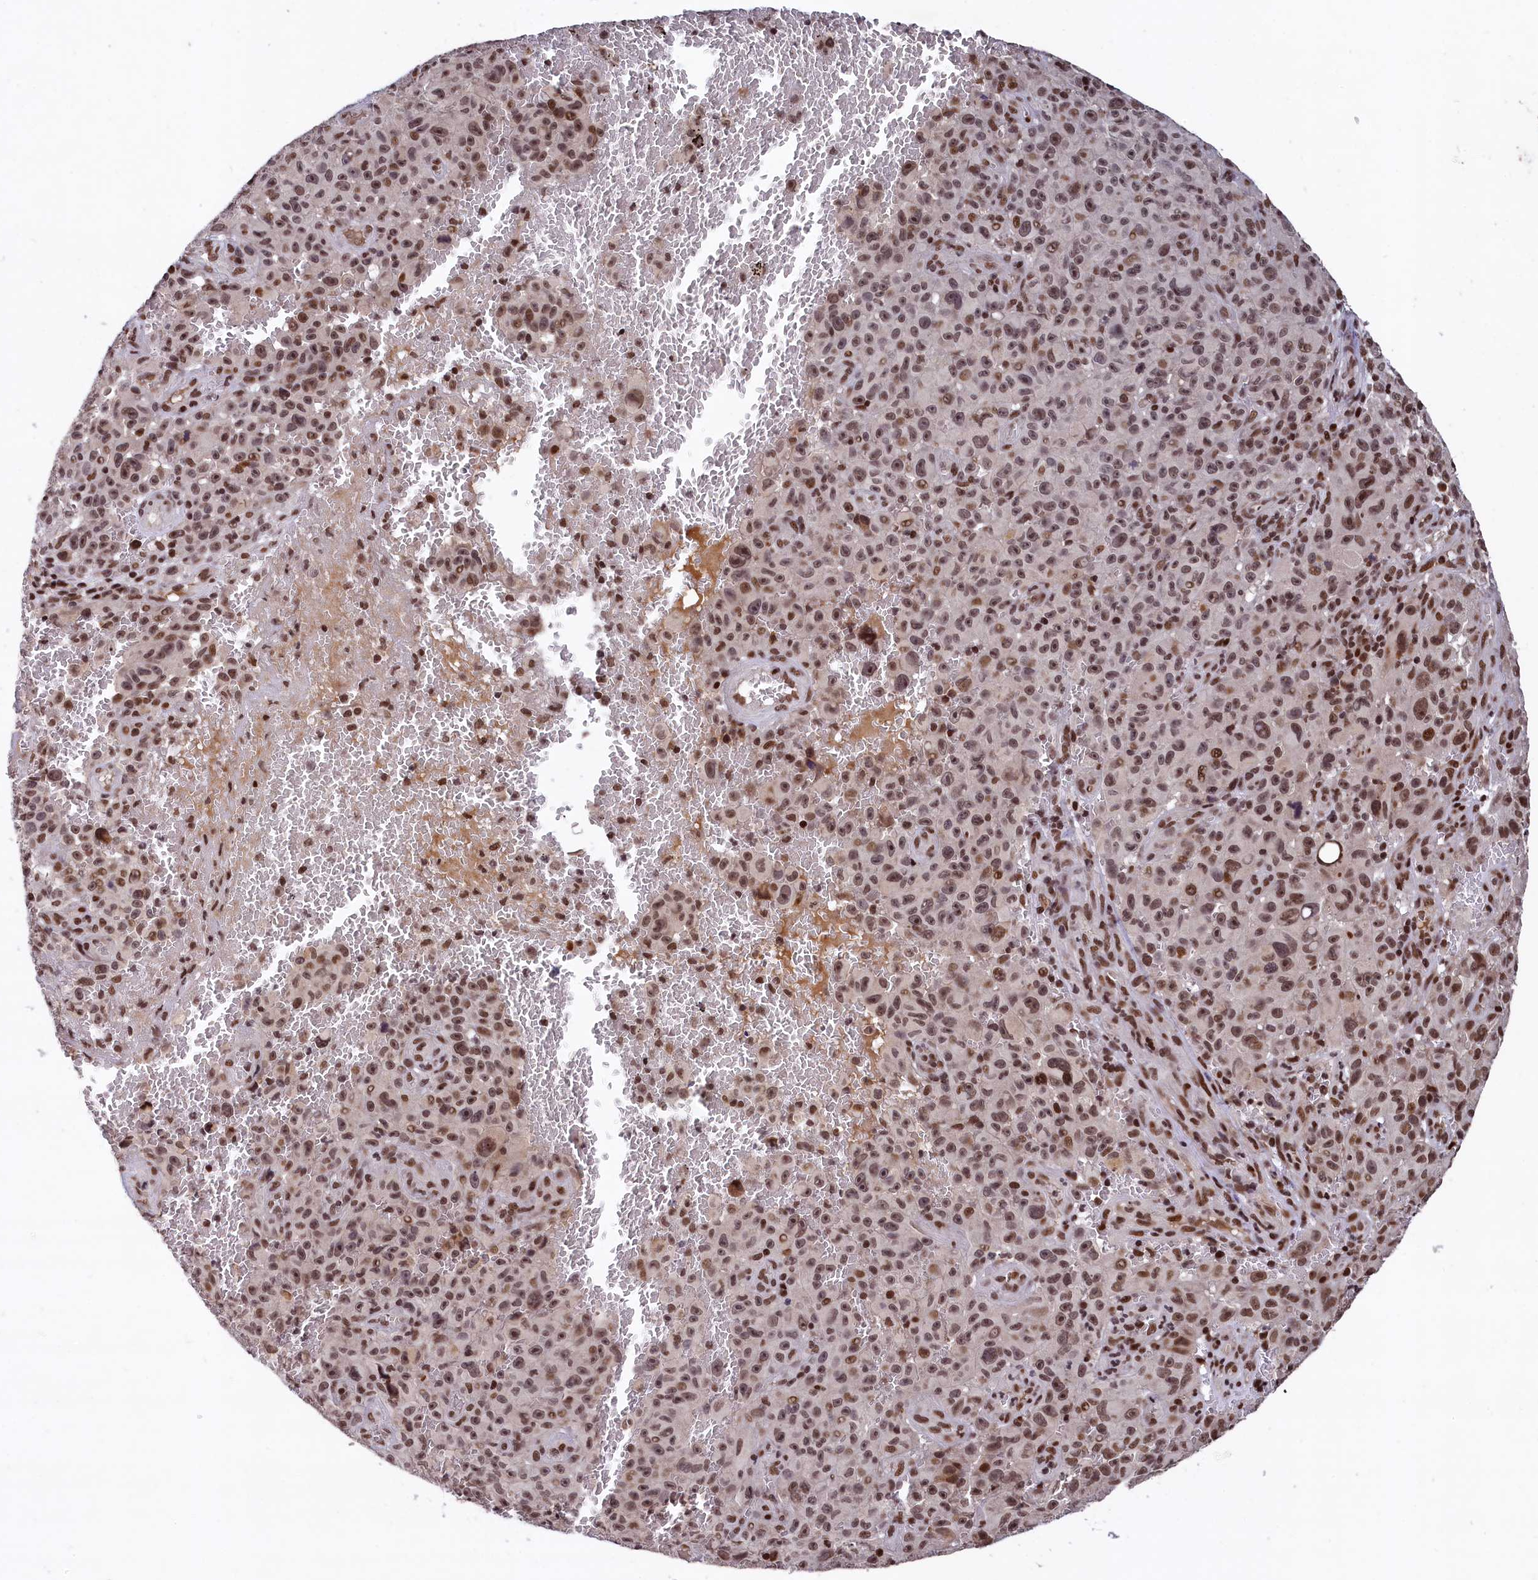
{"staining": {"intensity": "moderate", "quantity": ">75%", "location": "nuclear"}, "tissue": "melanoma", "cell_type": "Tumor cells", "image_type": "cancer", "snomed": [{"axis": "morphology", "description": "Malignant melanoma, NOS"}, {"axis": "topography", "description": "Skin"}], "caption": "Protein positivity by immunohistochemistry (IHC) exhibits moderate nuclear positivity in about >75% of tumor cells in melanoma. Nuclei are stained in blue.", "gene": "FAM217B", "patient": {"sex": "female", "age": 82}}